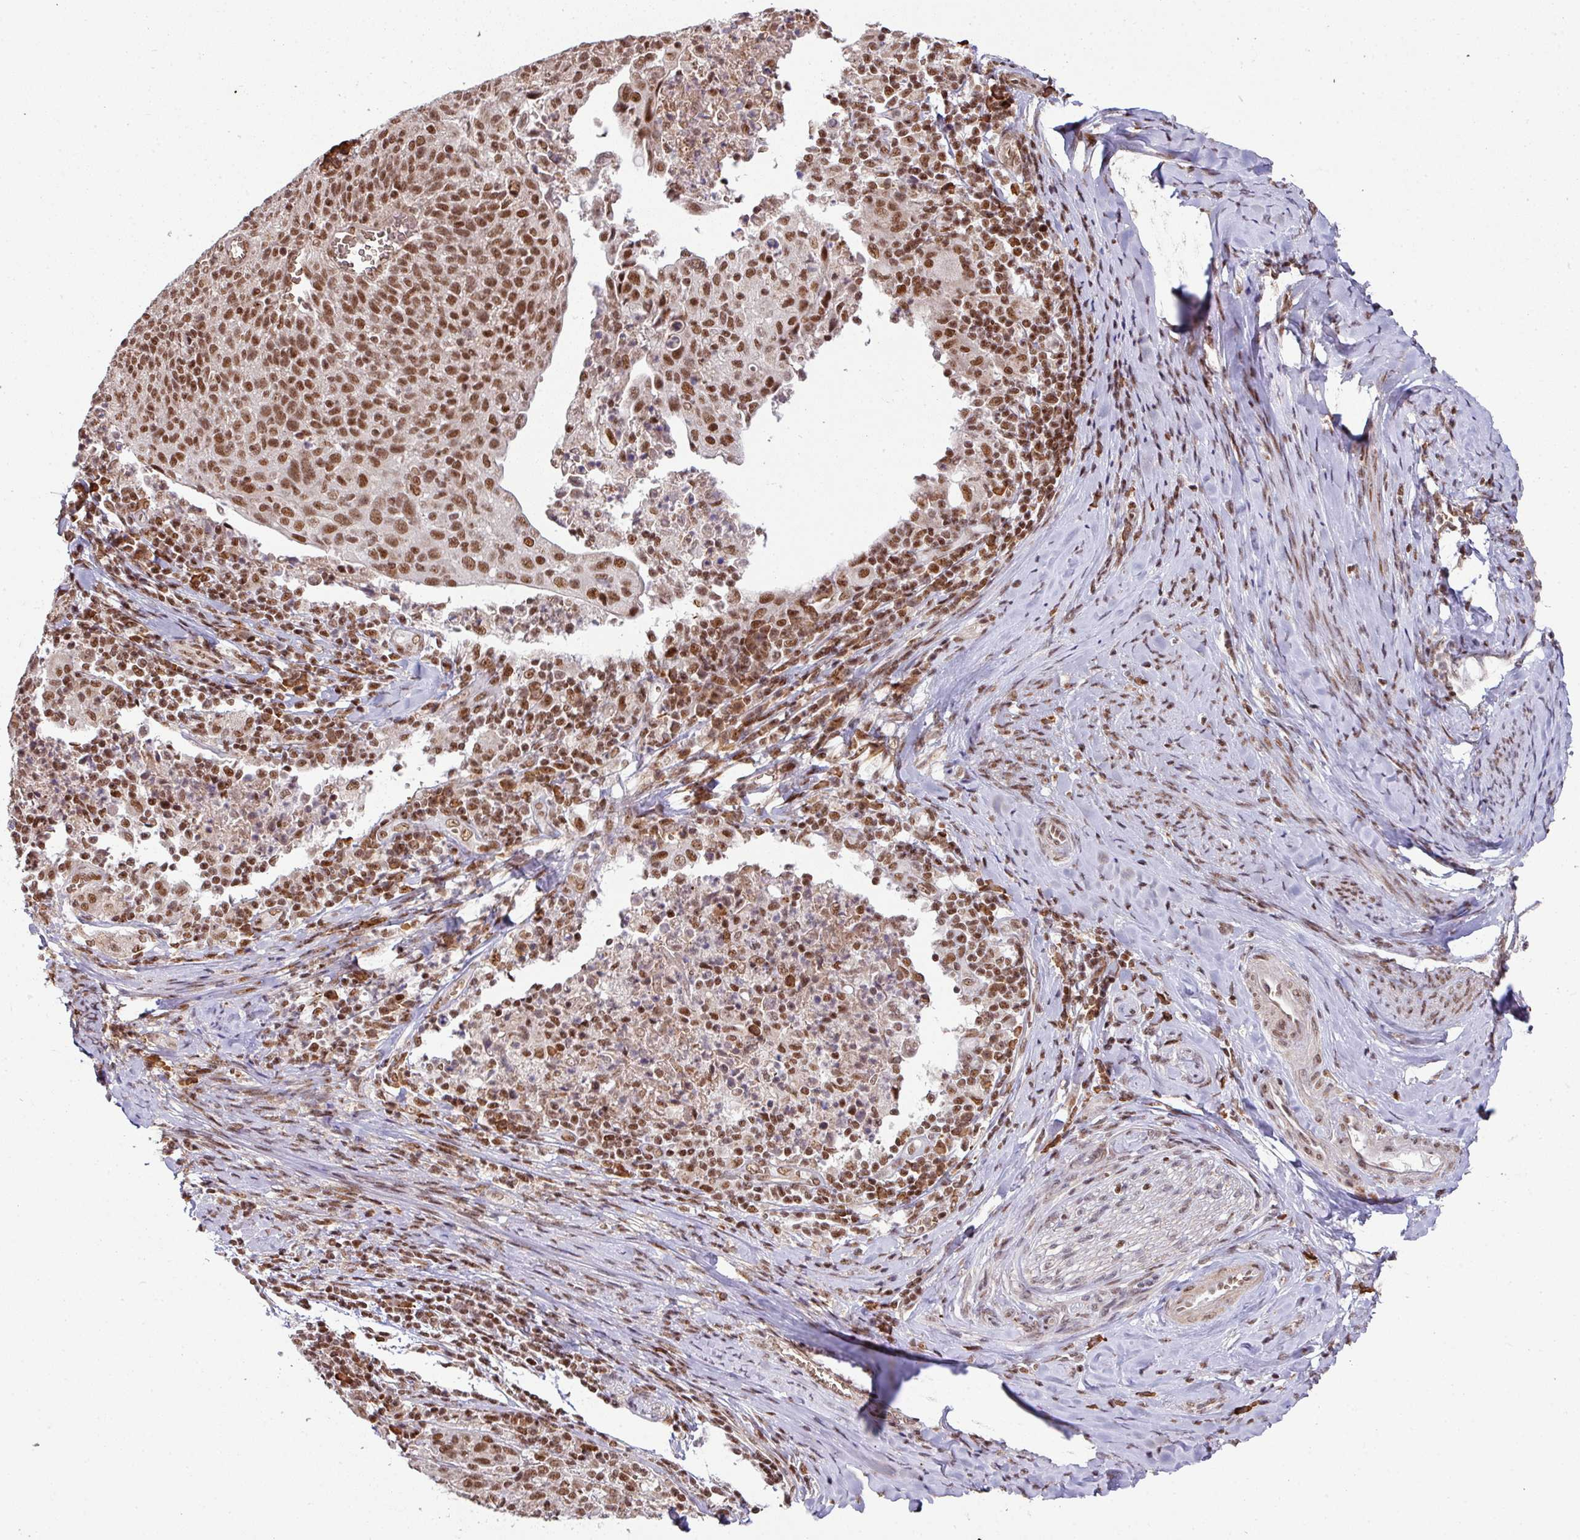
{"staining": {"intensity": "moderate", "quantity": ">75%", "location": "nuclear"}, "tissue": "cervical cancer", "cell_type": "Tumor cells", "image_type": "cancer", "snomed": [{"axis": "morphology", "description": "Squamous cell carcinoma, NOS"}, {"axis": "topography", "description": "Cervix"}], "caption": "Tumor cells reveal medium levels of moderate nuclear staining in approximately >75% of cells in cervical cancer.", "gene": "PHF23", "patient": {"sex": "female", "age": 52}}